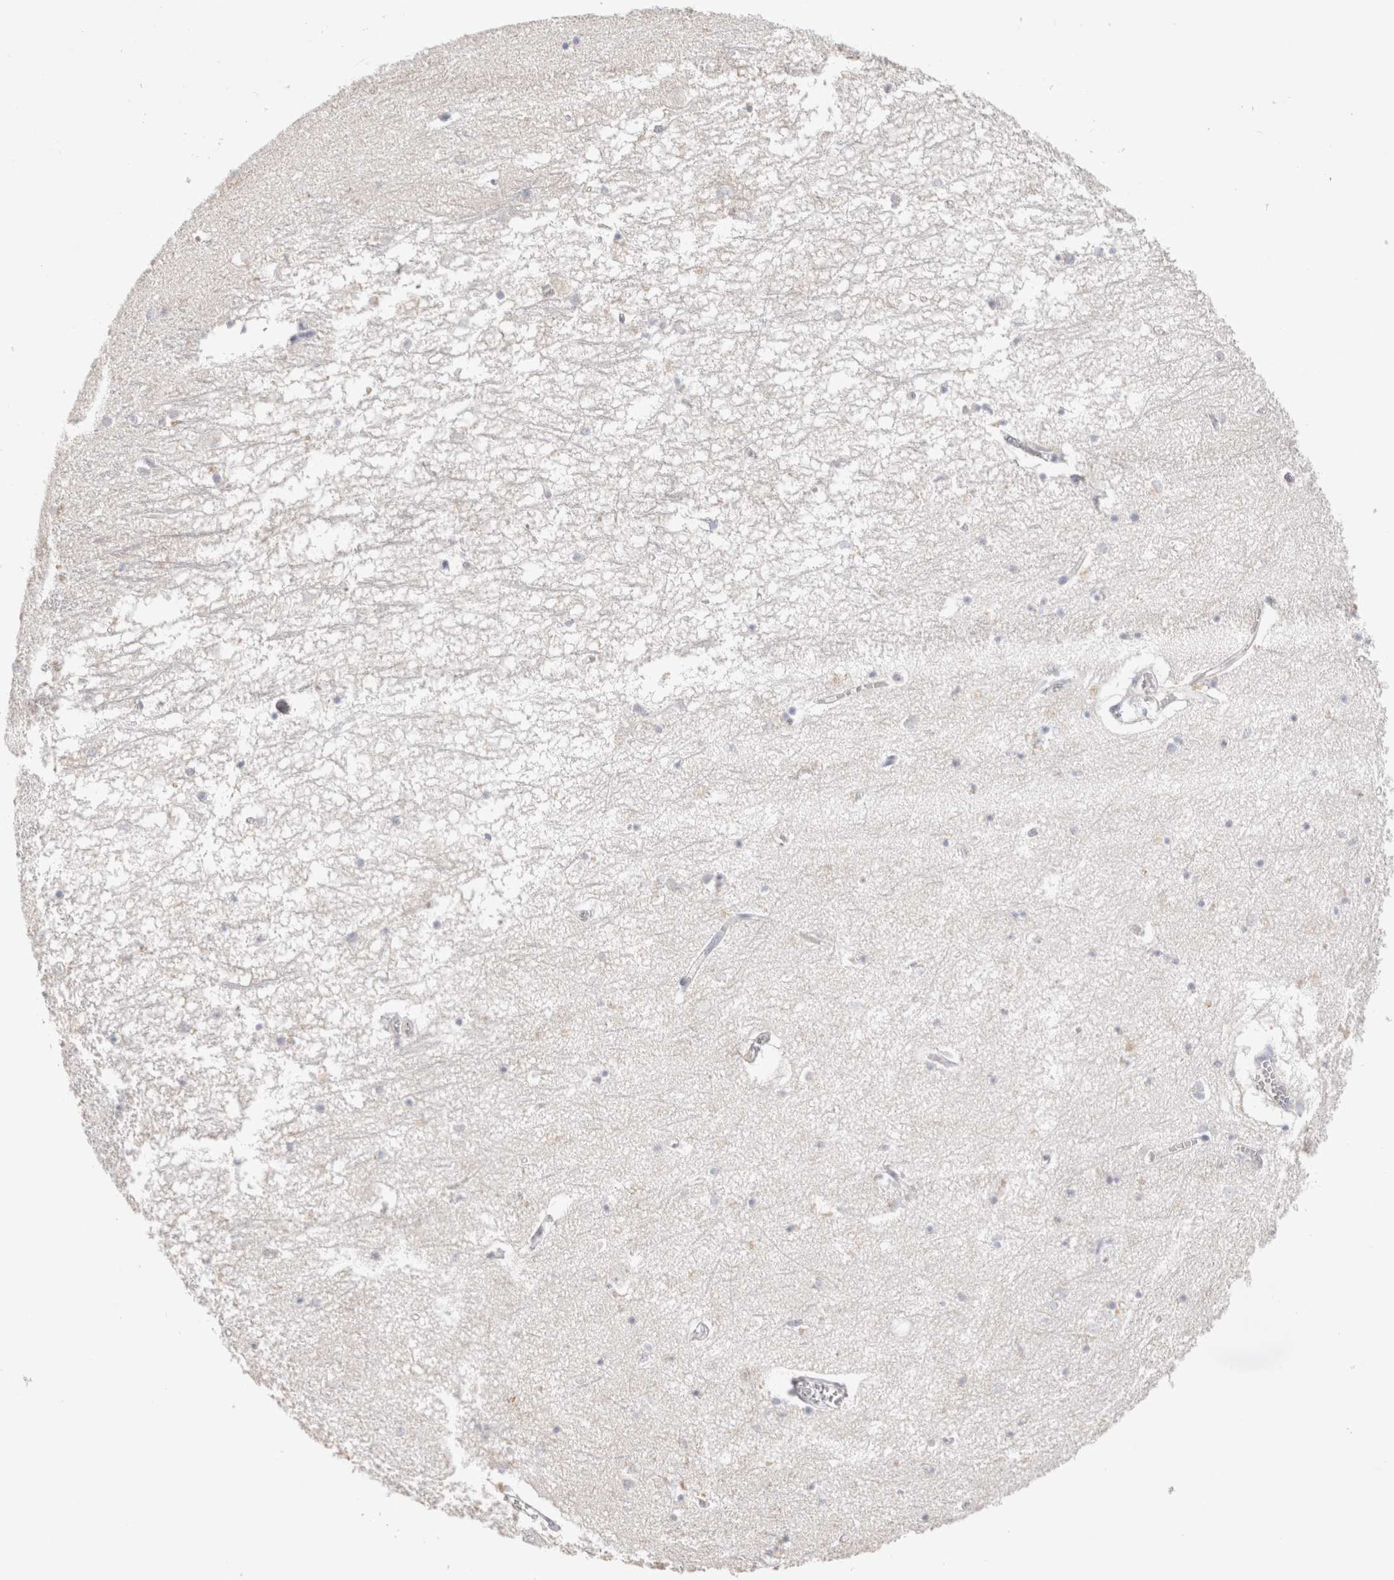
{"staining": {"intensity": "negative", "quantity": "none", "location": "none"}, "tissue": "hippocampus", "cell_type": "Glial cells", "image_type": "normal", "snomed": [{"axis": "morphology", "description": "Normal tissue, NOS"}, {"axis": "topography", "description": "Hippocampus"}], "caption": "Immunohistochemical staining of benign hippocampus reveals no significant positivity in glial cells. (DAB (3,3'-diaminobenzidine) immunohistochemistry with hematoxylin counter stain).", "gene": "HPGDS", "patient": {"sex": "male", "age": 70}}